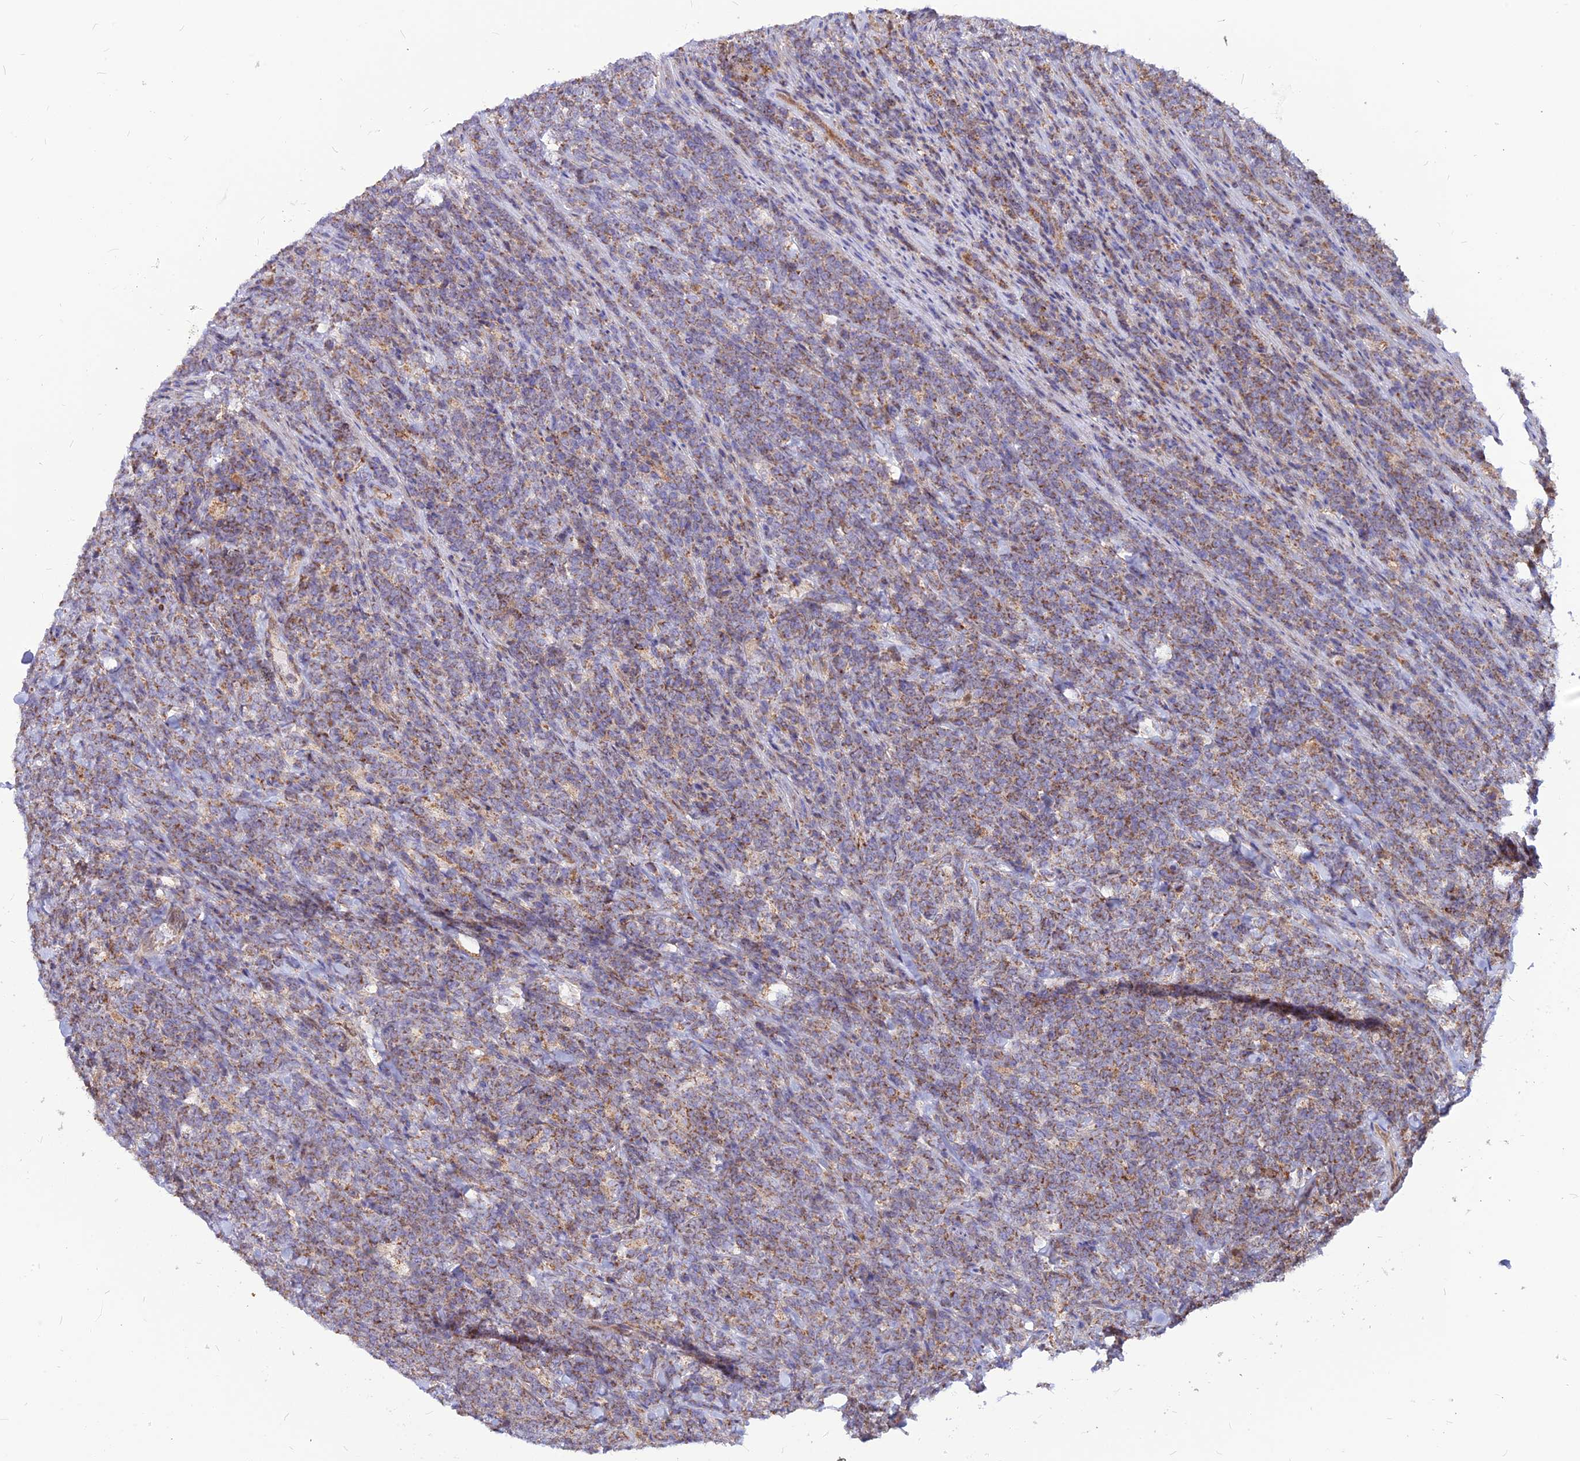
{"staining": {"intensity": "moderate", "quantity": "25%-75%", "location": "cytoplasmic/membranous"}, "tissue": "lymphoma", "cell_type": "Tumor cells", "image_type": "cancer", "snomed": [{"axis": "morphology", "description": "Malignant lymphoma, non-Hodgkin's type, High grade"}, {"axis": "topography", "description": "Small intestine"}], "caption": "High-power microscopy captured an immunohistochemistry (IHC) micrograph of lymphoma, revealing moderate cytoplasmic/membranous positivity in about 25%-75% of tumor cells. (Stains: DAB (3,3'-diaminobenzidine) in brown, nuclei in blue, Microscopy: brightfield microscopy at high magnification).", "gene": "ECI1", "patient": {"sex": "male", "age": 8}}